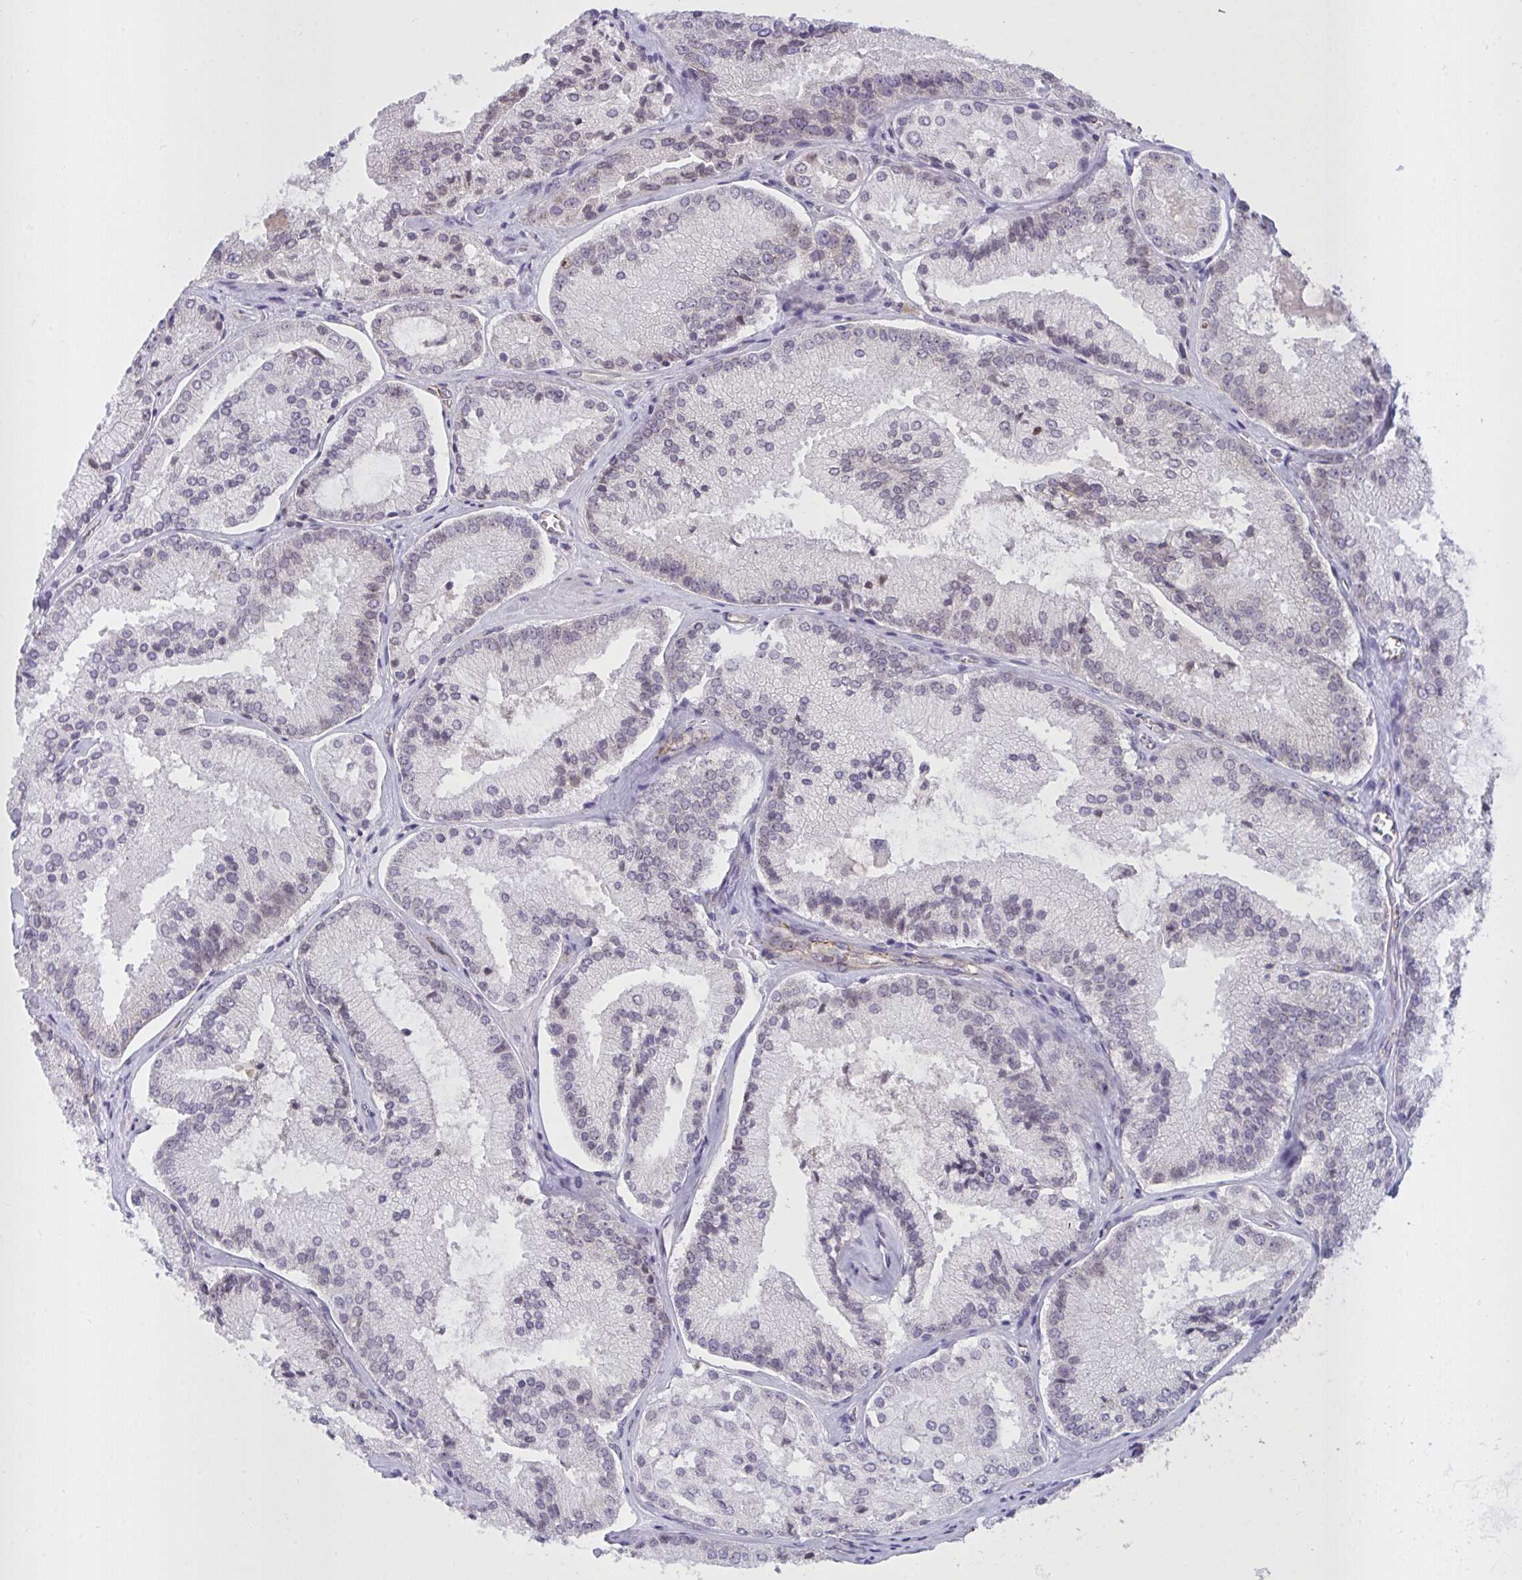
{"staining": {"intensity": "negative", "quantity": "none", "location": "none"}, "tissue": "prostate cancer", "cell_type": "Tumor cells", "image_type": "cancer", "snomed": [{"axis": "morphology", "description": "Adenocarcinoma, High grade"}, {"axis": "topography", "description": "Prostate"}], "caption": "This is an immunohistochemistry (IHC) image of prostate high-grade adenocarcinoma. There is no positivity in tumor cells.", "gene": "SEMA6B", "patient": {"sex": "male", "age": 73}}